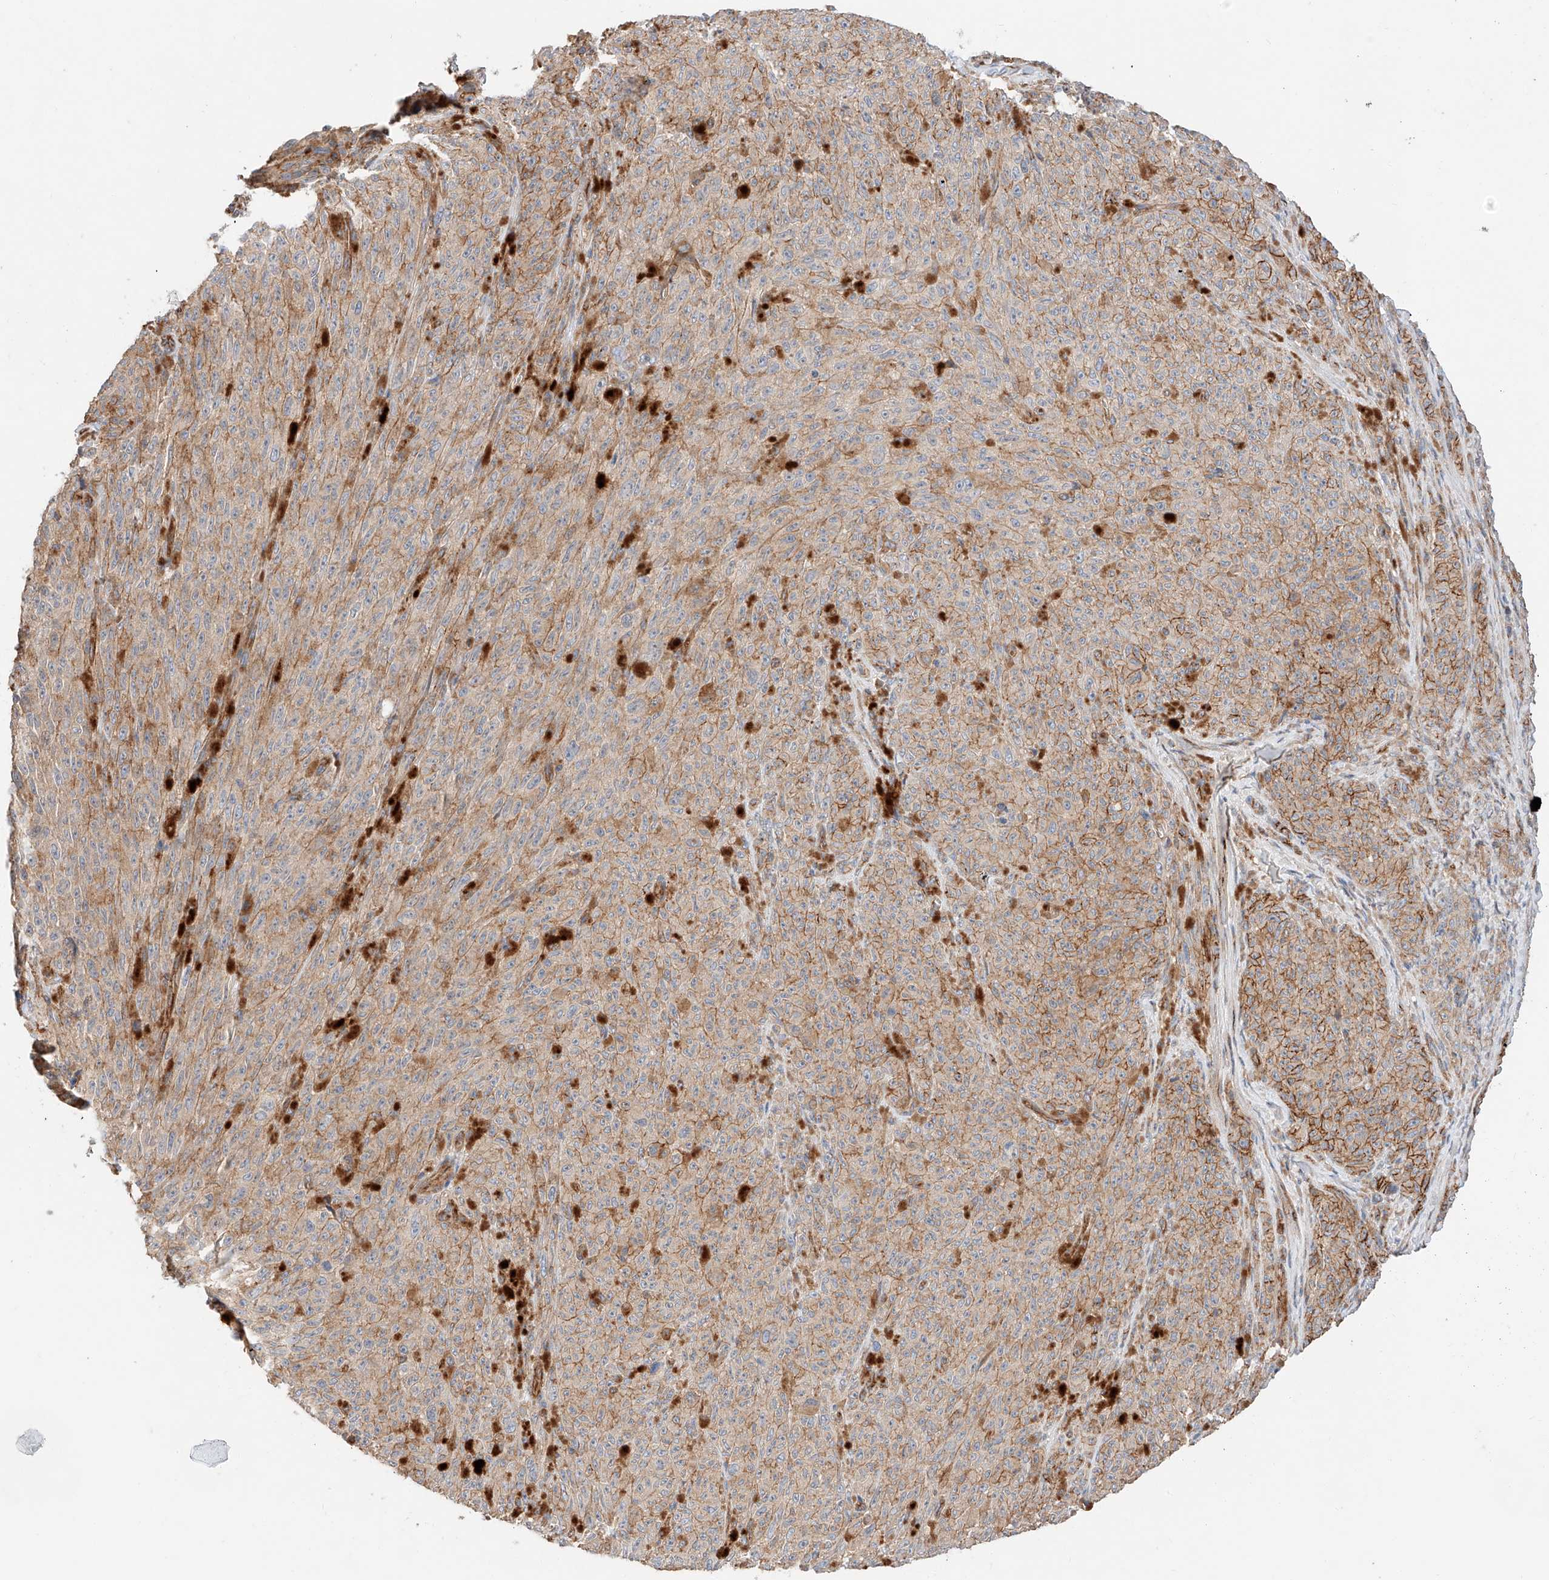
{"staining": {"intensity": "moderate", "quantity": "25%-75%", "location": "cytoplasmic/membranous"}, "tissue": "melanoma", "cell_type": "Tumor cells", "image_type": "cancer", "snomed": [{"axis": "morphology", "description": "Malignant melanoma, NOS"}, {"axis": "topography", "description": "Skin"}], "caption": "This histopathology image displays malignant melanoma stained with immunohistochemistry to label a protein in brown. The cytoplasmic/membranous of tumor cells show moderate positivity for the protein. Nuclei are counter-stained blue.", "gene": "MINDY4", "patient": {"sex": "female", "age": 82}}